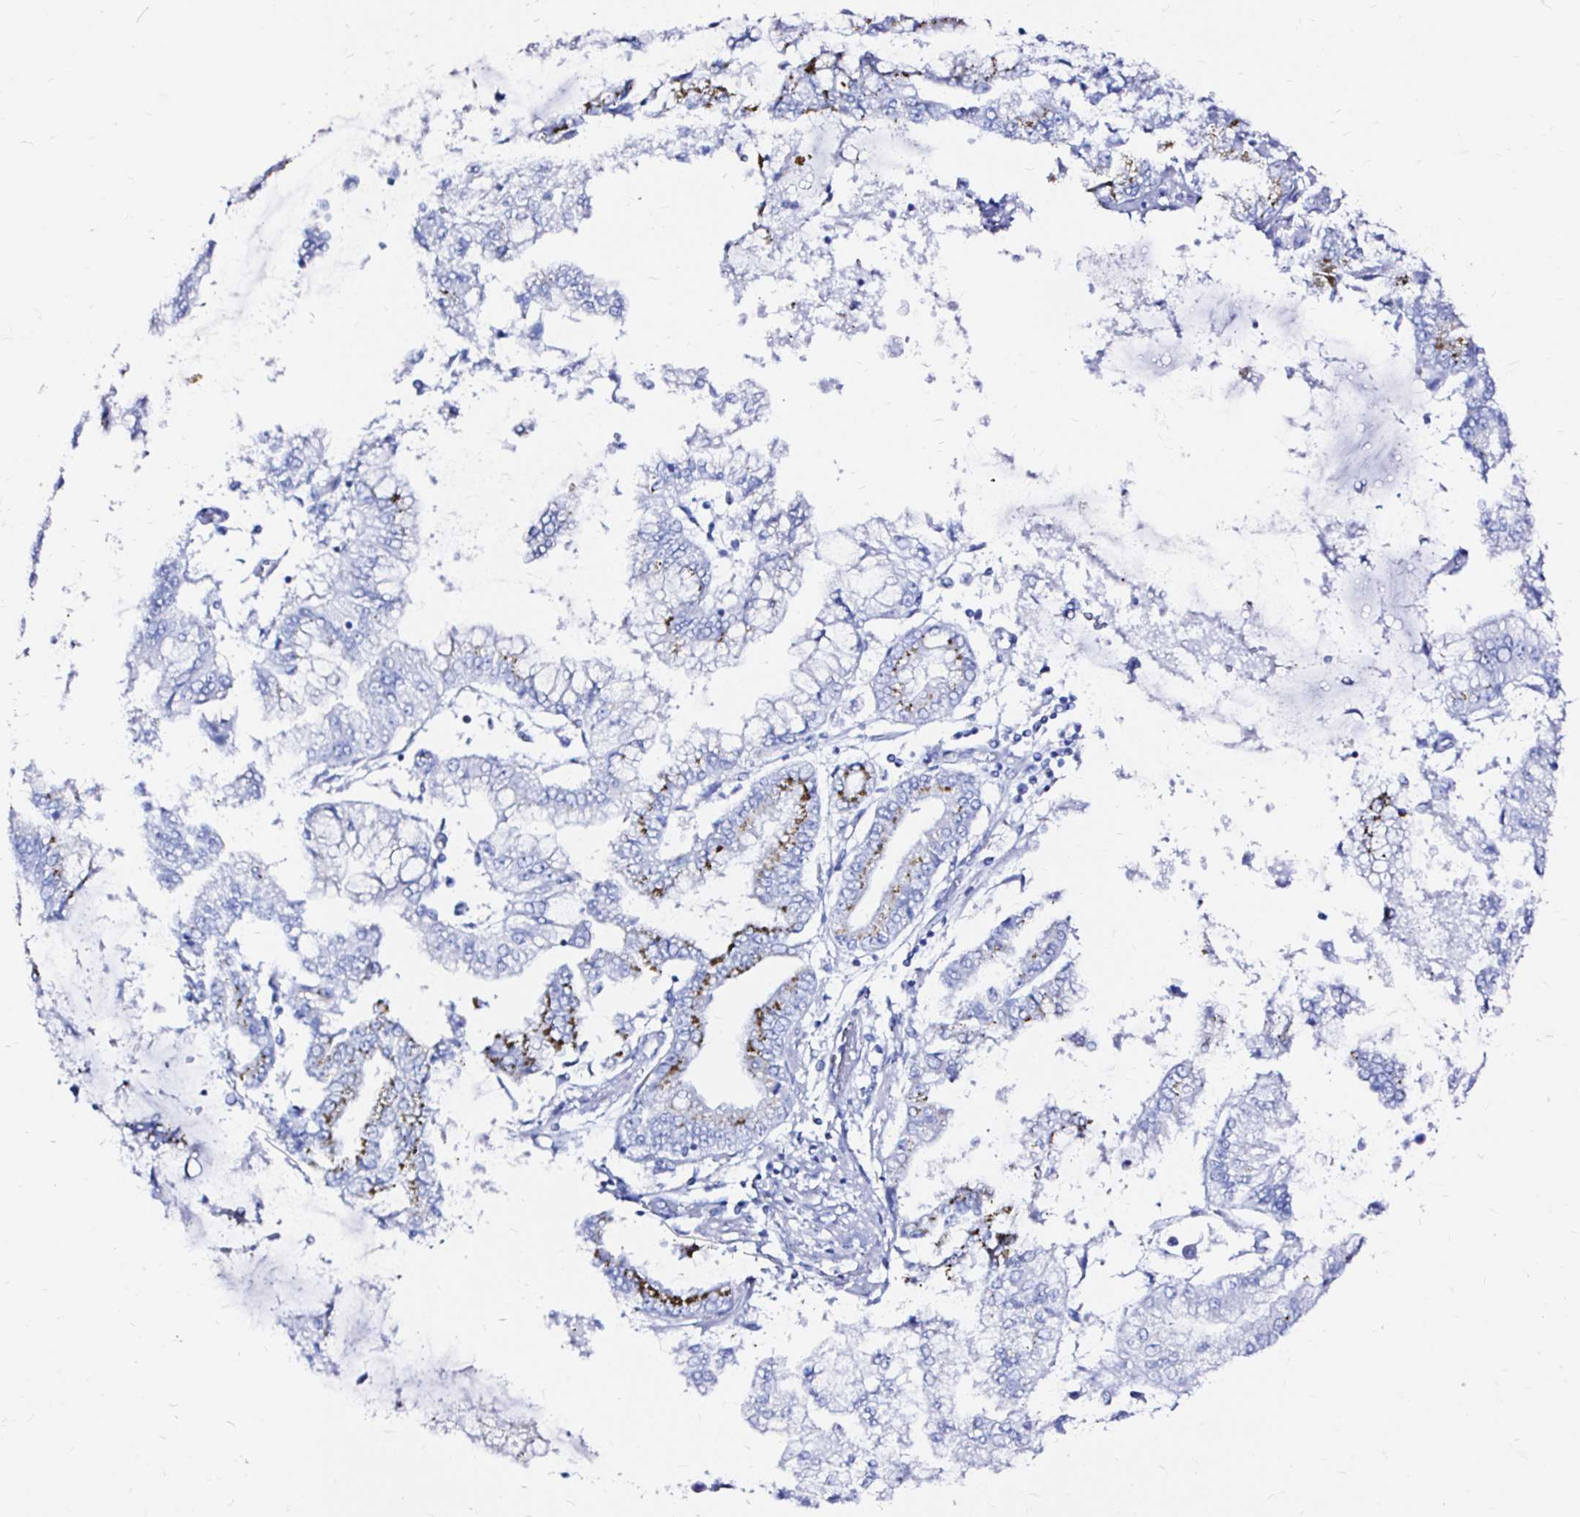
{"staining": {"intensity": "strong", "quantity": "<25%", "location": "cytoplasmic/membranous"}, "tissue": "stomach cancer", "cell_type": "Tumor cells", "image_type": "cancer", "snomed": [{"axis": "morphology", "description": "Adenocarcinoma, NOS"}, {"axis": "topography", "description": "Stomach, upper"}], "caption": "Immunohistochemistry (IHC) micrograph of human adenocarcinoma (stomach) stained for a protein (brown), which exhibits medium levels of strong cytoplasmic/membranous positivity in about <25% of tumor cells.", "gene": "ZNF432", "patient": {"sex": "female", "age": 74}}